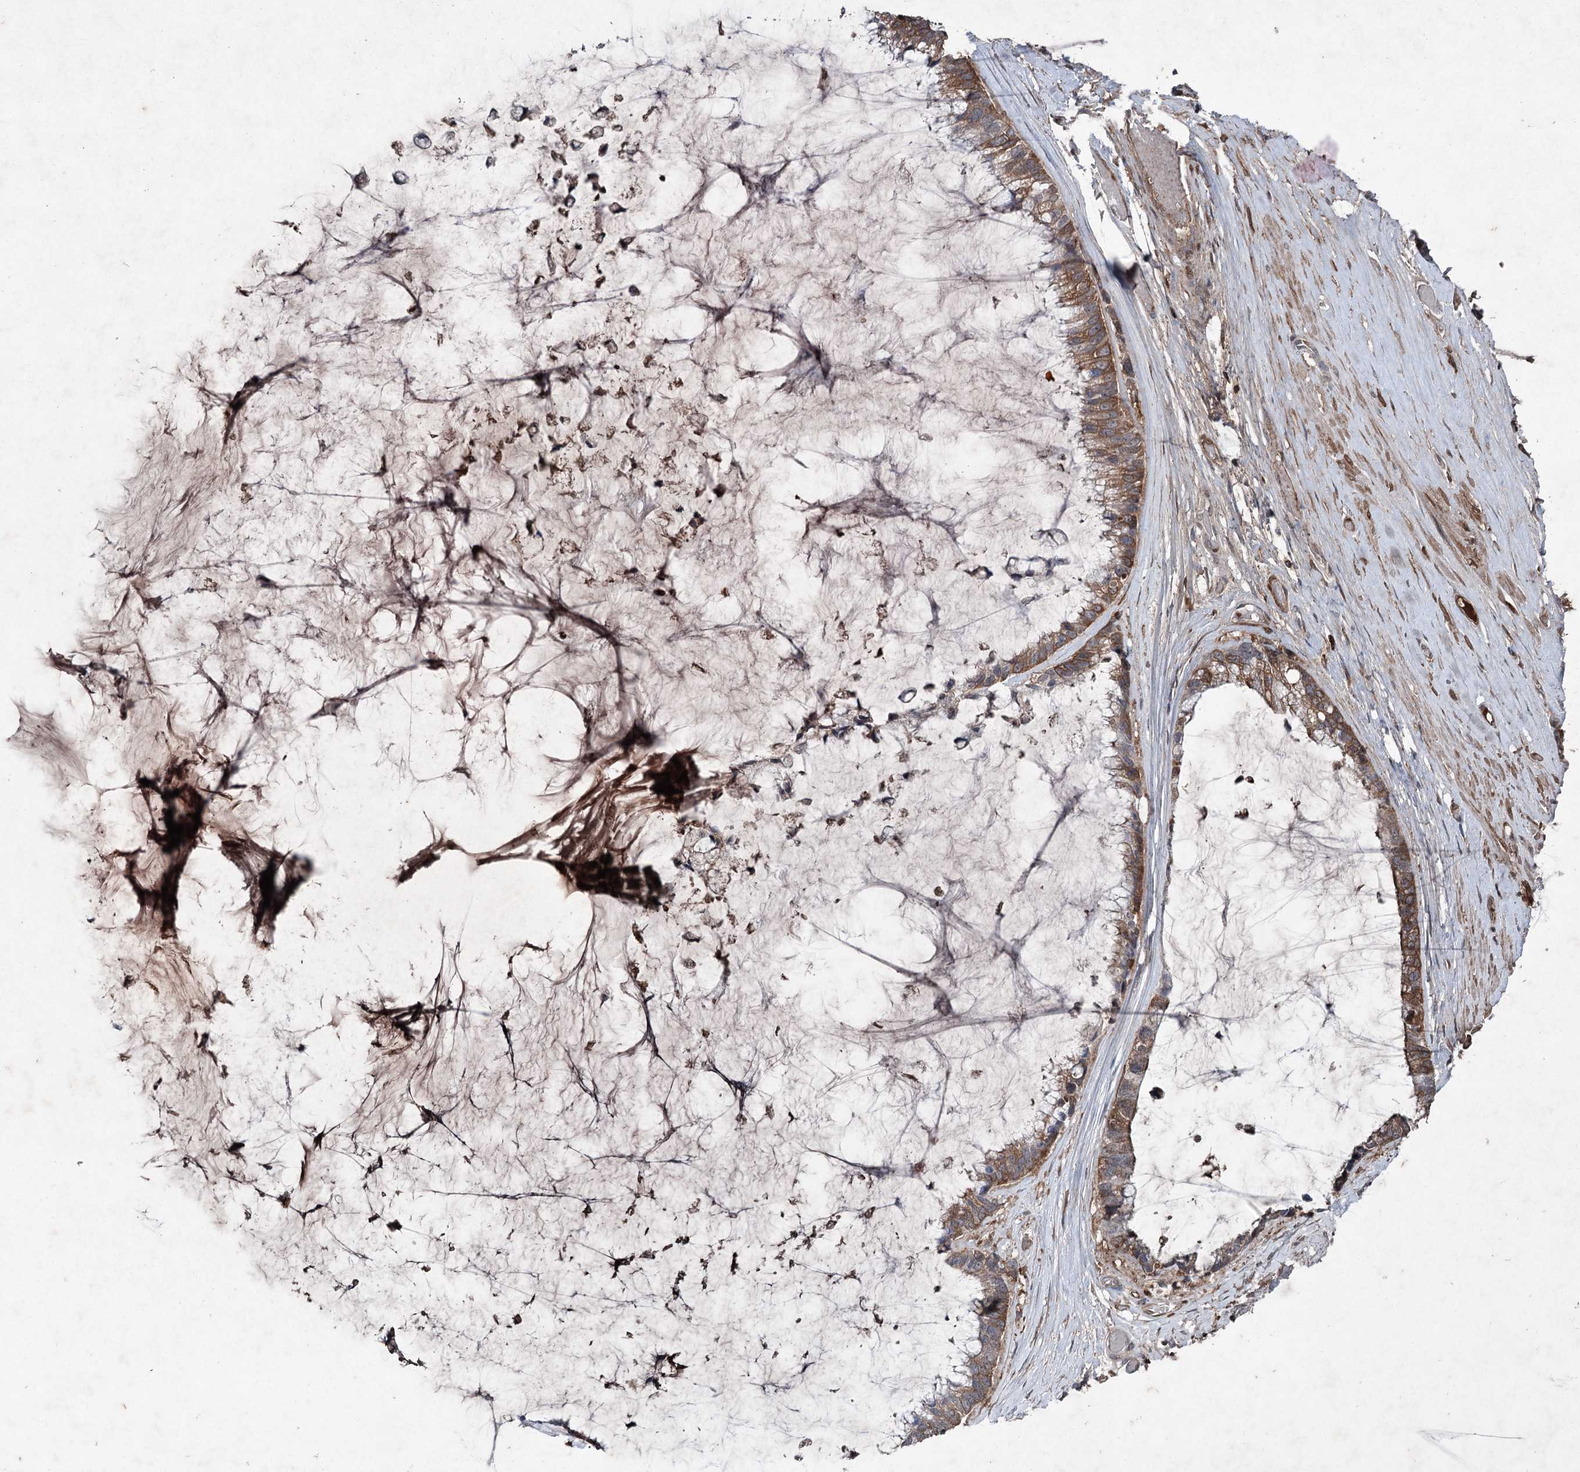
{"staining": {"intensity": "moderate", "quantity": ">75%", "location": "cytoplasmic/membranous"}, "tissue": "ovarian cancer", "cell_type": "Tumor cells", "image_type": "cancer", "snomed": [{"axis": "morphology", "description": "Cystadenocarcinoma, mucinous, NOS"}, {"axis": "topography", "description": "Ovary"}], "caption": "Human mucinous cystadenocarcinoma (ovarian) stained with a brown dye shows moderate cytoplasmic/membranous positive staining in about >75% of tumor cells.", "gene": "PGLYRP2", "patient": {"sex": "female", "age": 39}}